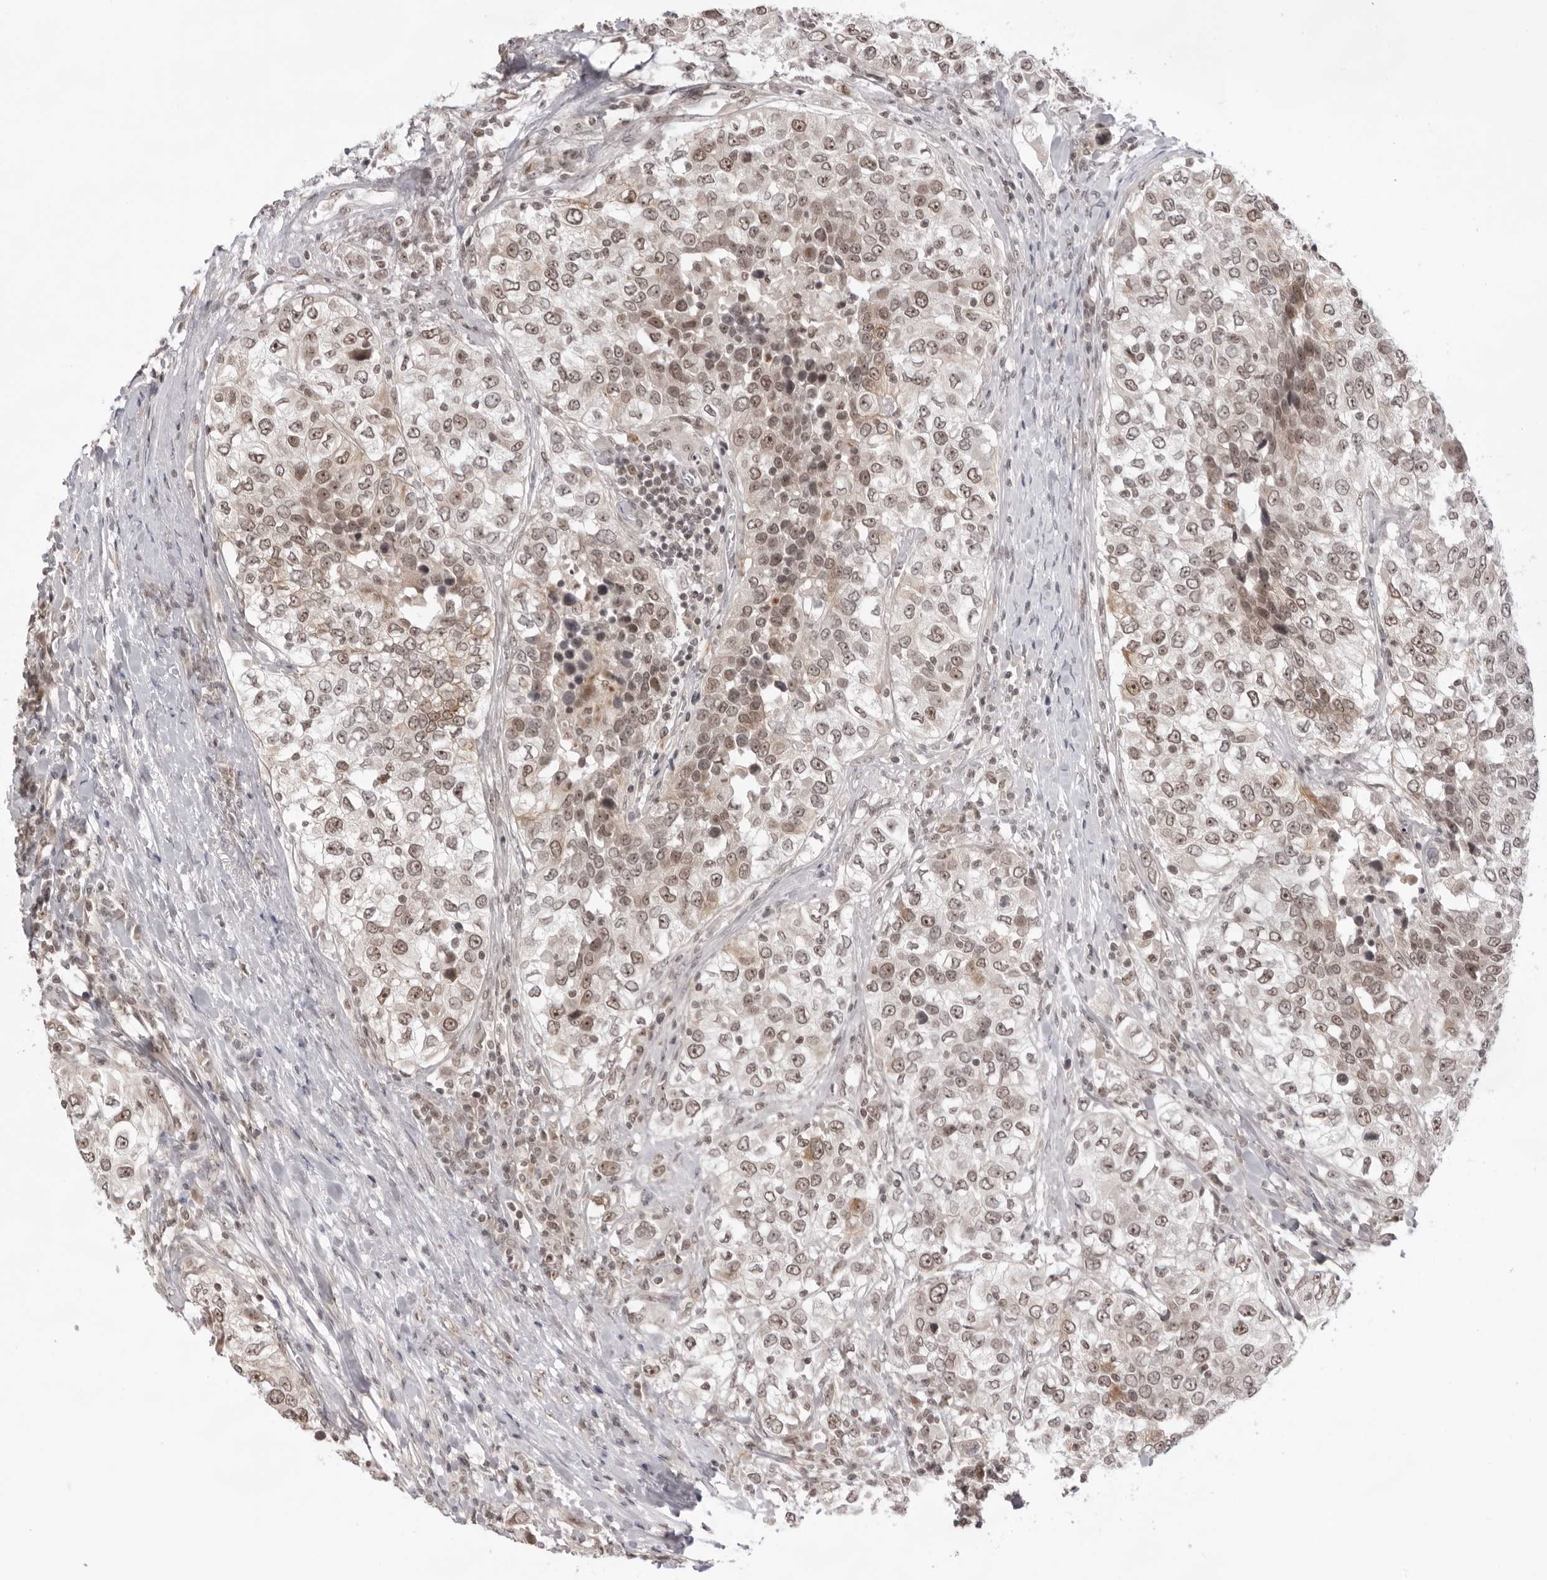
{"staining": {"intensity": "weak", "quantity": ">75%", "location": "nuclear"}, "tissue": "urothelial cancer", "cell_type": "Tumor cells", "image_type": "cancer", "snomed": [{"axis": "morphology", "description": "Urothelial carcinoma, High grade"}, {"axis": "topography", "description": "Urinary bladder"}], "caption": "This is a photomicrograph of immunohistochemistry staining of urothelial cancer, which shows weak expression in the nuclear of tumor cells.", "gene": "EXOSC10", "patient": {"sex": "female", "age": 80}}